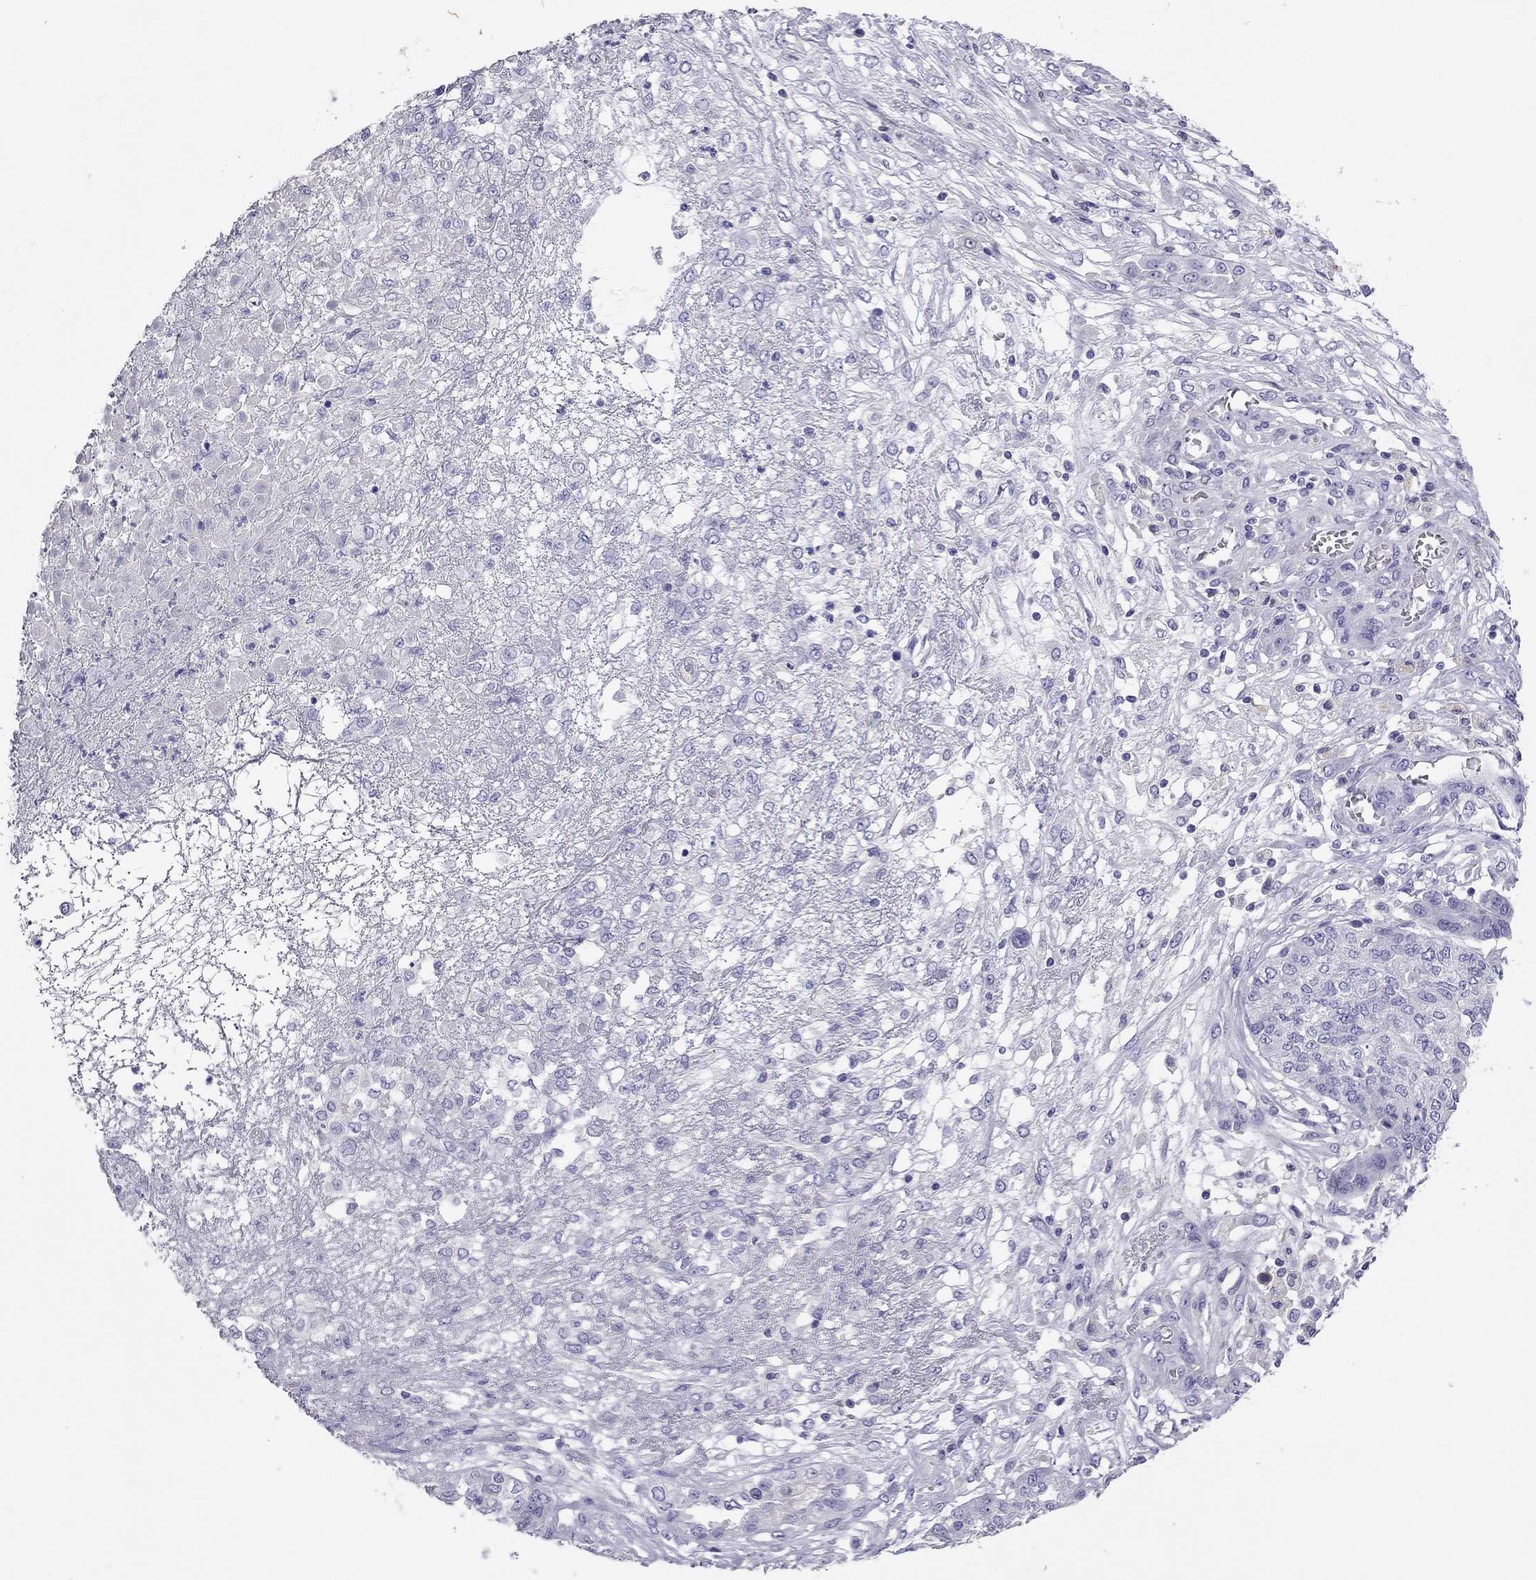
{"staining": {"intensity": "negative", "quantity": "none", "location": "none"}, "tissue": "ovarian cancer", "cell_type": "Tumor cells", "image_type": "cancer", "snomed": [{"axis": "morphology", "description": "Cystadenocarcinoma, serous, NOS"}, {"axis": "topography", "description": "Ovary"}], "caption": "This is a photomicrograph of IHC staining of ovarian cancer (serous cystadenocarcinoma), which shows no staining in tumor cells. Nuclei are stained in blue.", "gene": "CALHM1", "patient": {"sex": "female", "age": 67}}